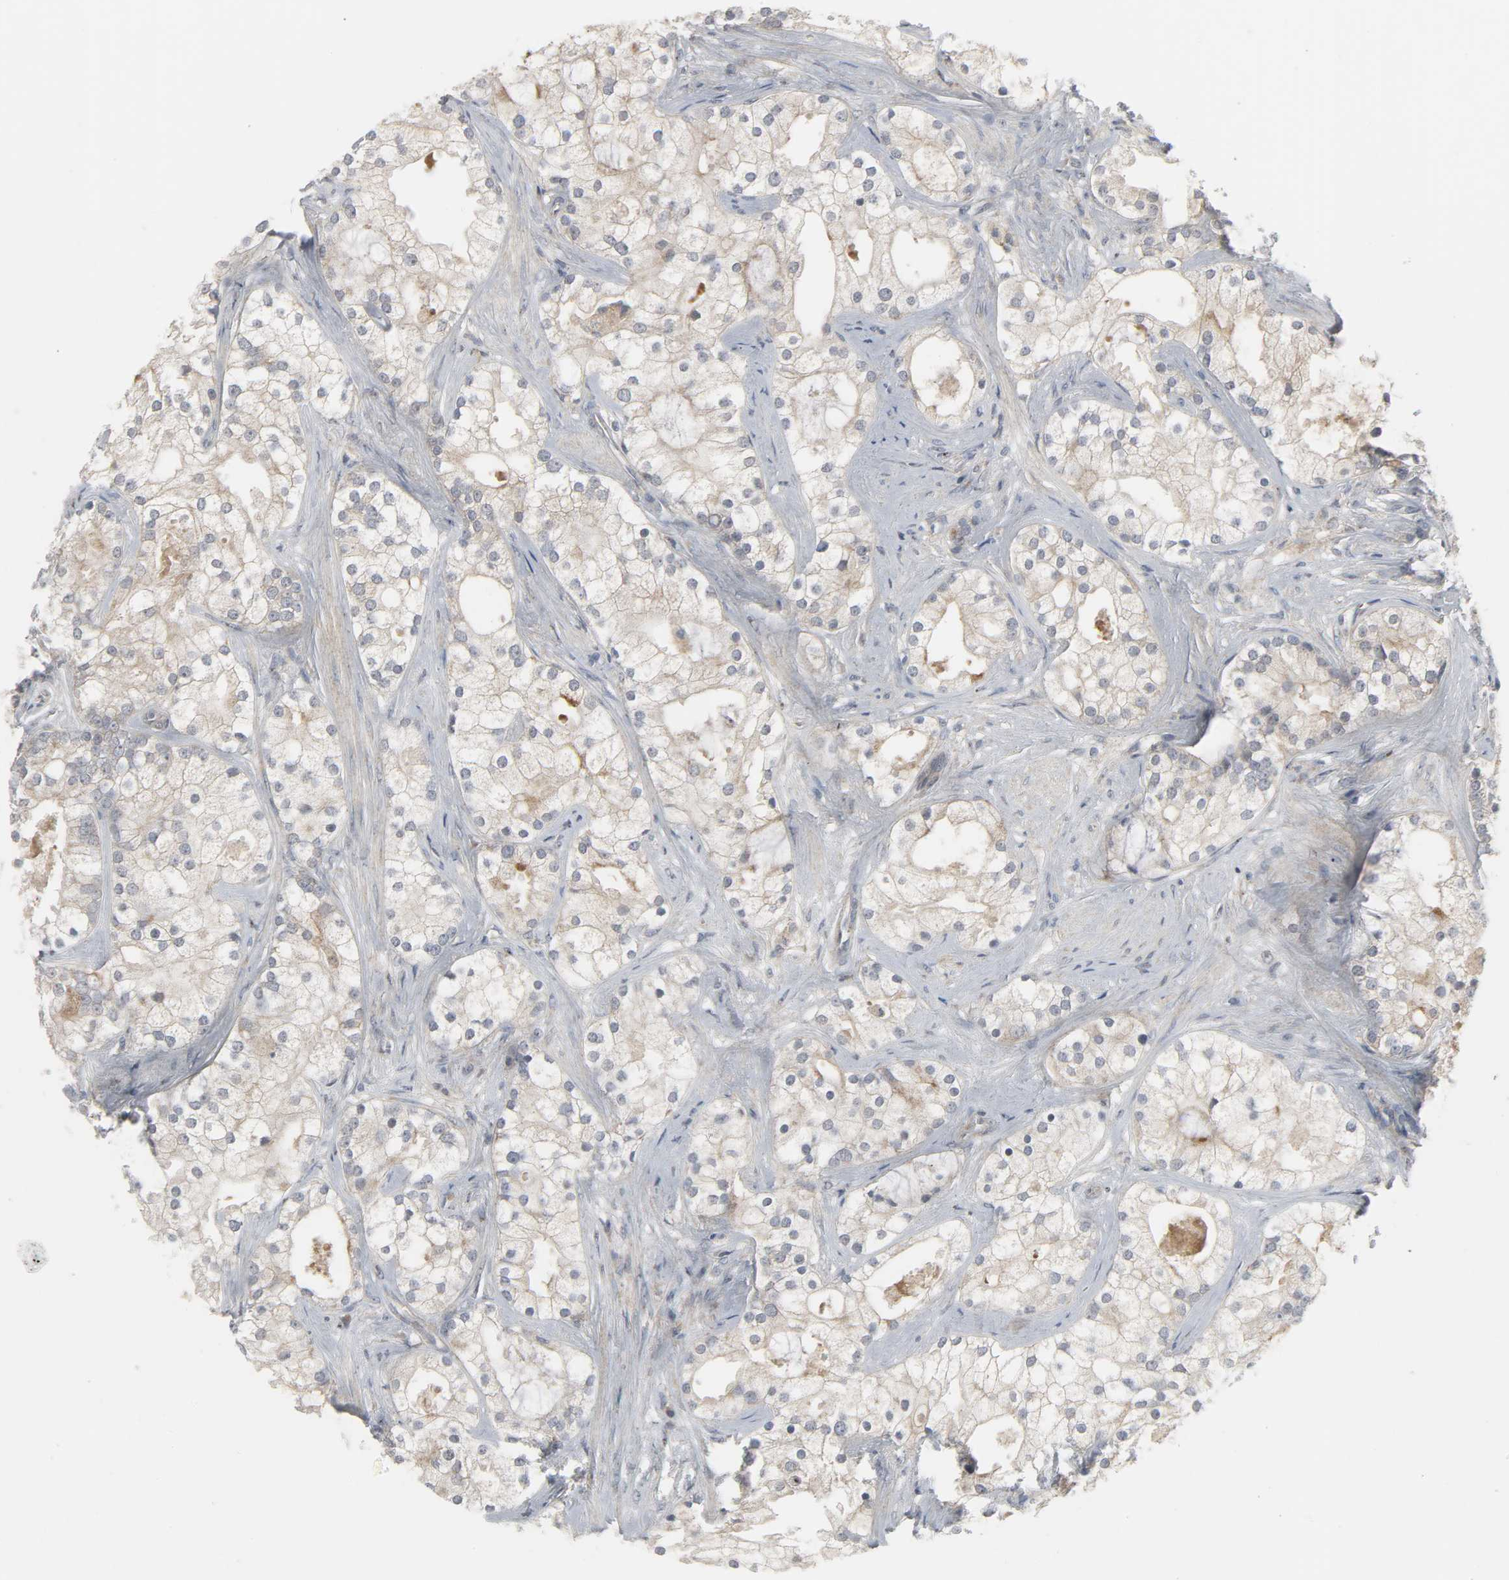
{"staining": {"intensity": "moderate", "quantity": "25%-75%", "location": "cytoplasmic/membranous"}, "tissue": "prostate cancer", "cell_type": "Tumor cells", "image_type": "cancer", "snomed": [{"axis": "morphology", "description": "Adenocarcinoma, Low grade"}, {"axis": "topography", "description": "Prostate"}], "caption": "Adenocarcinoma (low-grade) (prostate) was stained to show a protein in brown. There is medium levels of moderate cytoplasmic/membranous staining in approximately 25%-75% of tumor cells.", "gene": "CLIP1", "patient": {"sex": "male", "age": 58}}